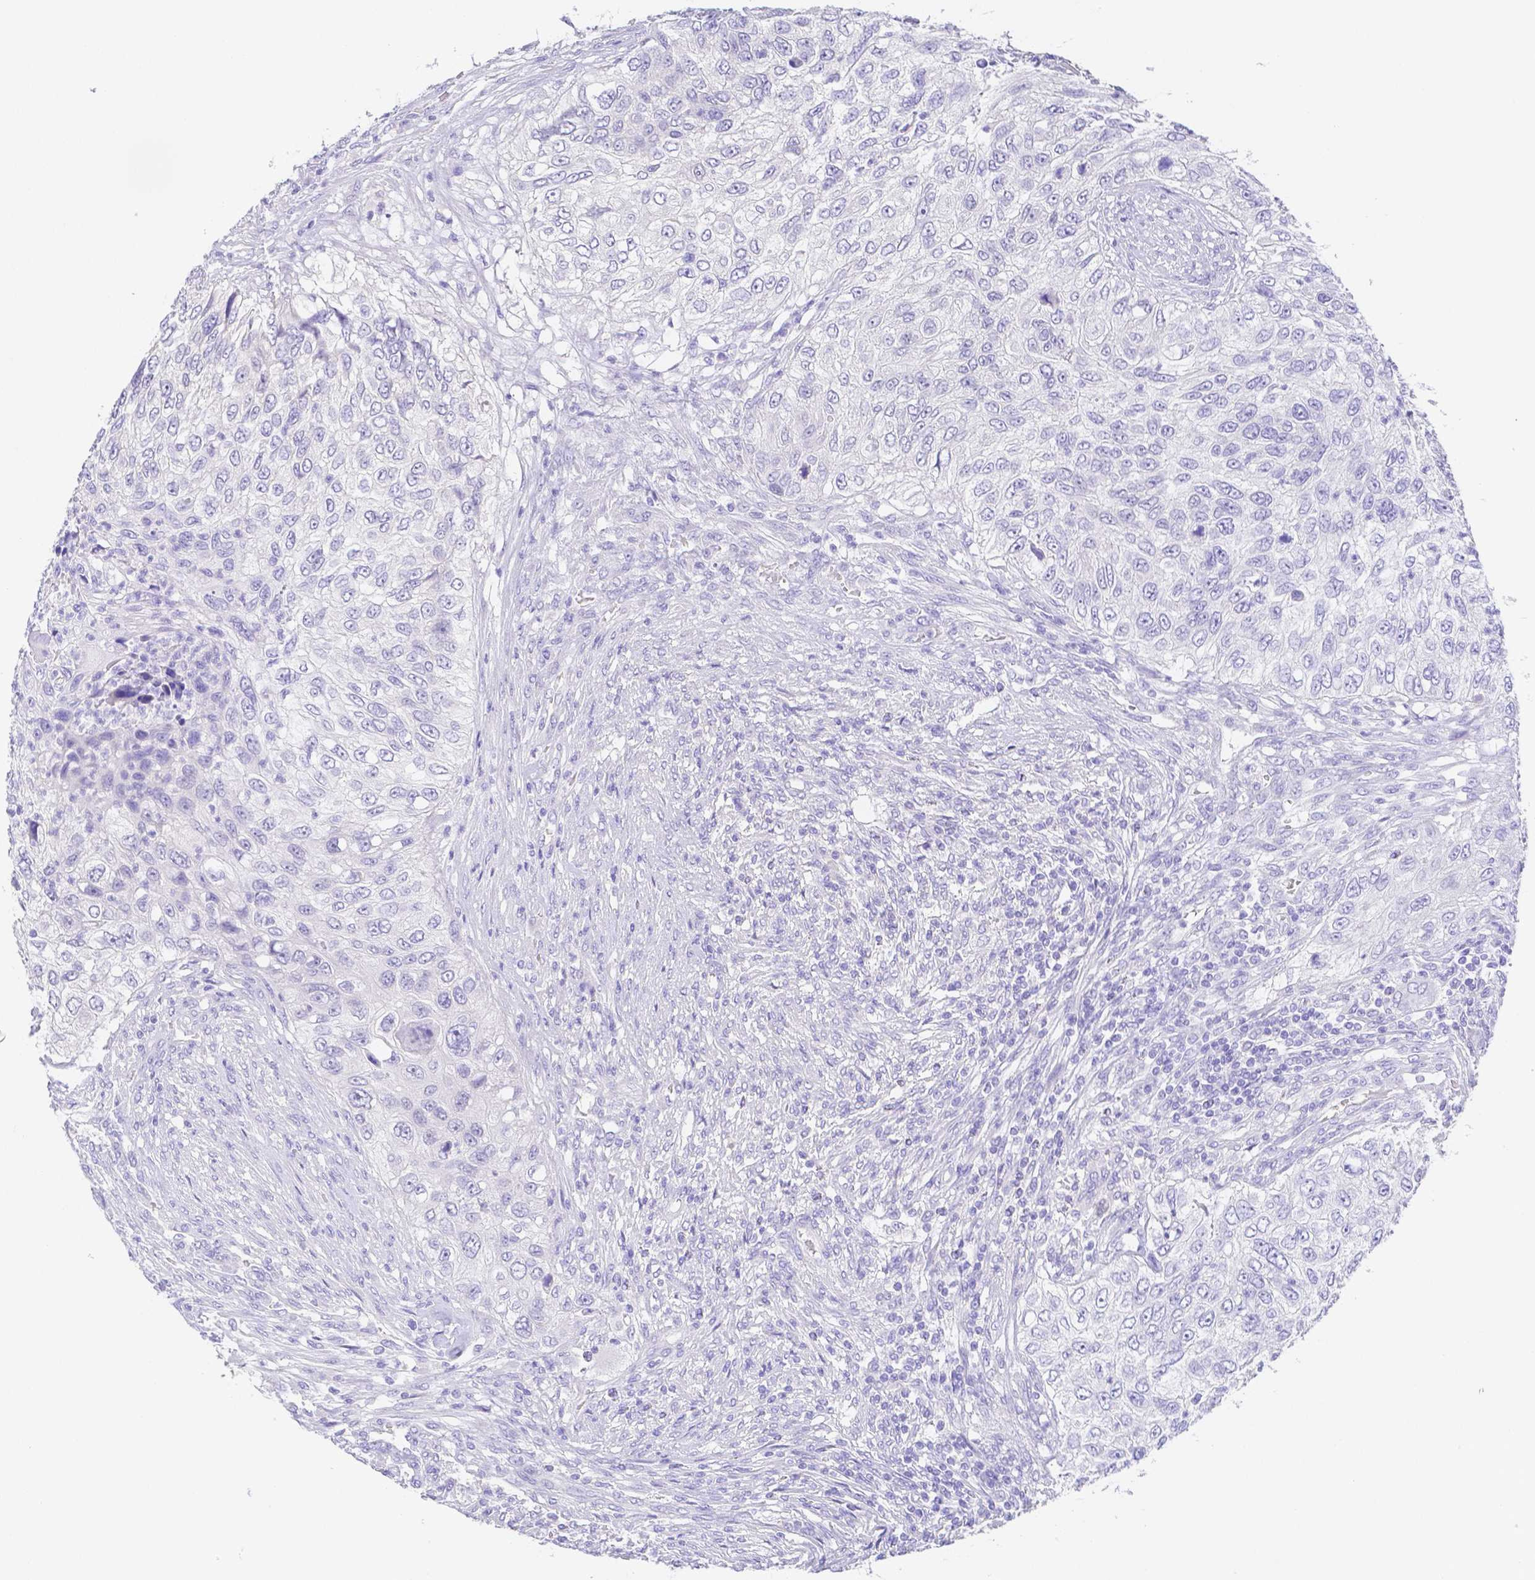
{"staining": {"intensity": "negative", "quantity": "none", "location": "none"}, "tissue": "urothelial cancer", "cell_type": "Tumor cells", "image_type": "cancer", "snomed": [{"axis": "morphology", "description": "Urothelial carcinoma, High grade"}, {"axis": "topography", "description": "Urinary bladder"}], "caption": "Tumor cells are negative for protein expression in human urothelial cancer. (Immunohistochemistry, brightfield microscopy, high magnification).", "gene": "ZG16B", "patient": {"sex": "female", "age": 60}}